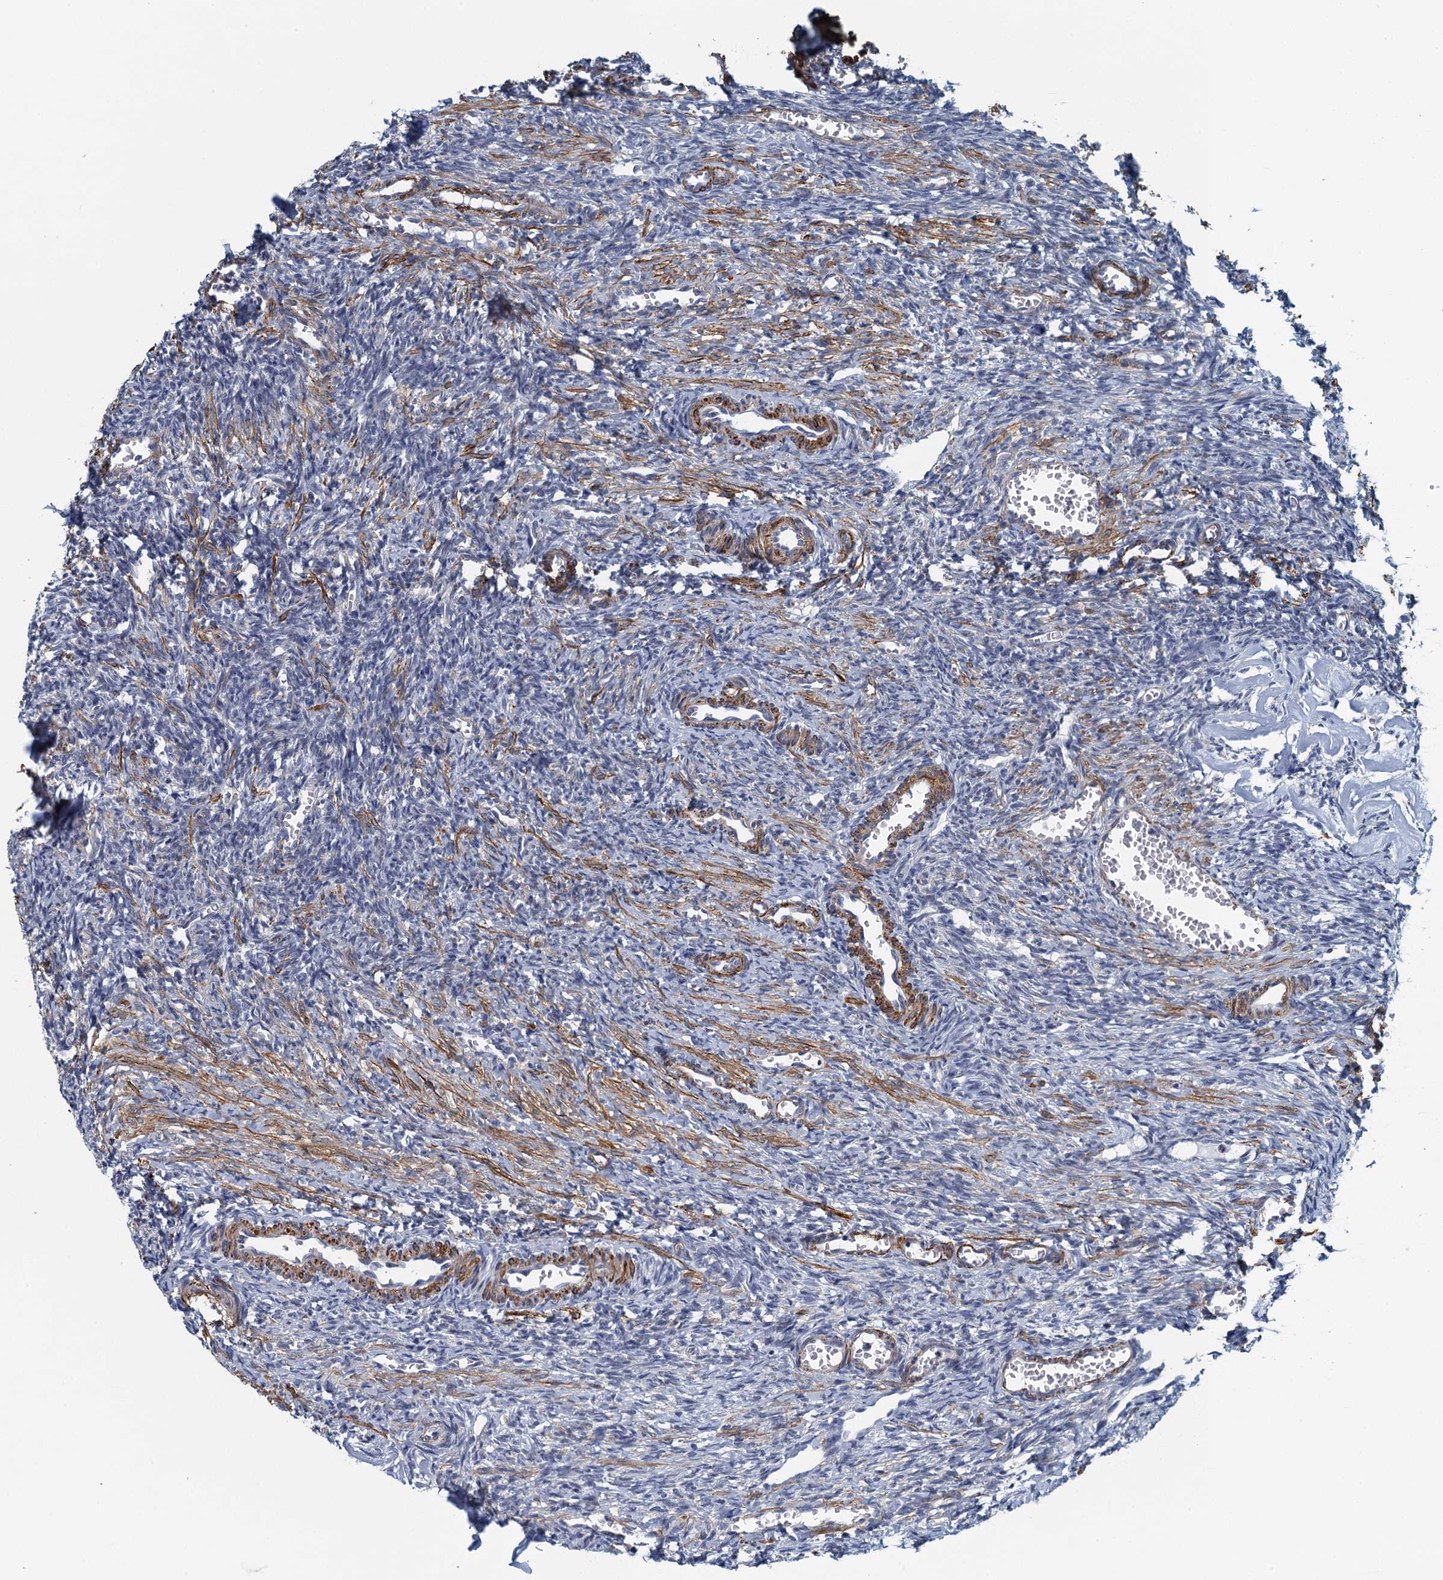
{"staining": {"intensity": "negative", "quantity": "none", "location": "none"}, "tissue": "ovary", "cell_type": "Follicle cells", "image_type": "normal", "snomed": [{"axis": "morphology", "description": "Normal tissue, NOS"}, {"axis": "topography", "description": "Ovary"}], "caption": "Immunohistochemistry (IHC) of benign ovary exhibits no positivity in follicle cells.", "gene": "ALG2", "patient": {"sex": "female", "age": 27}}